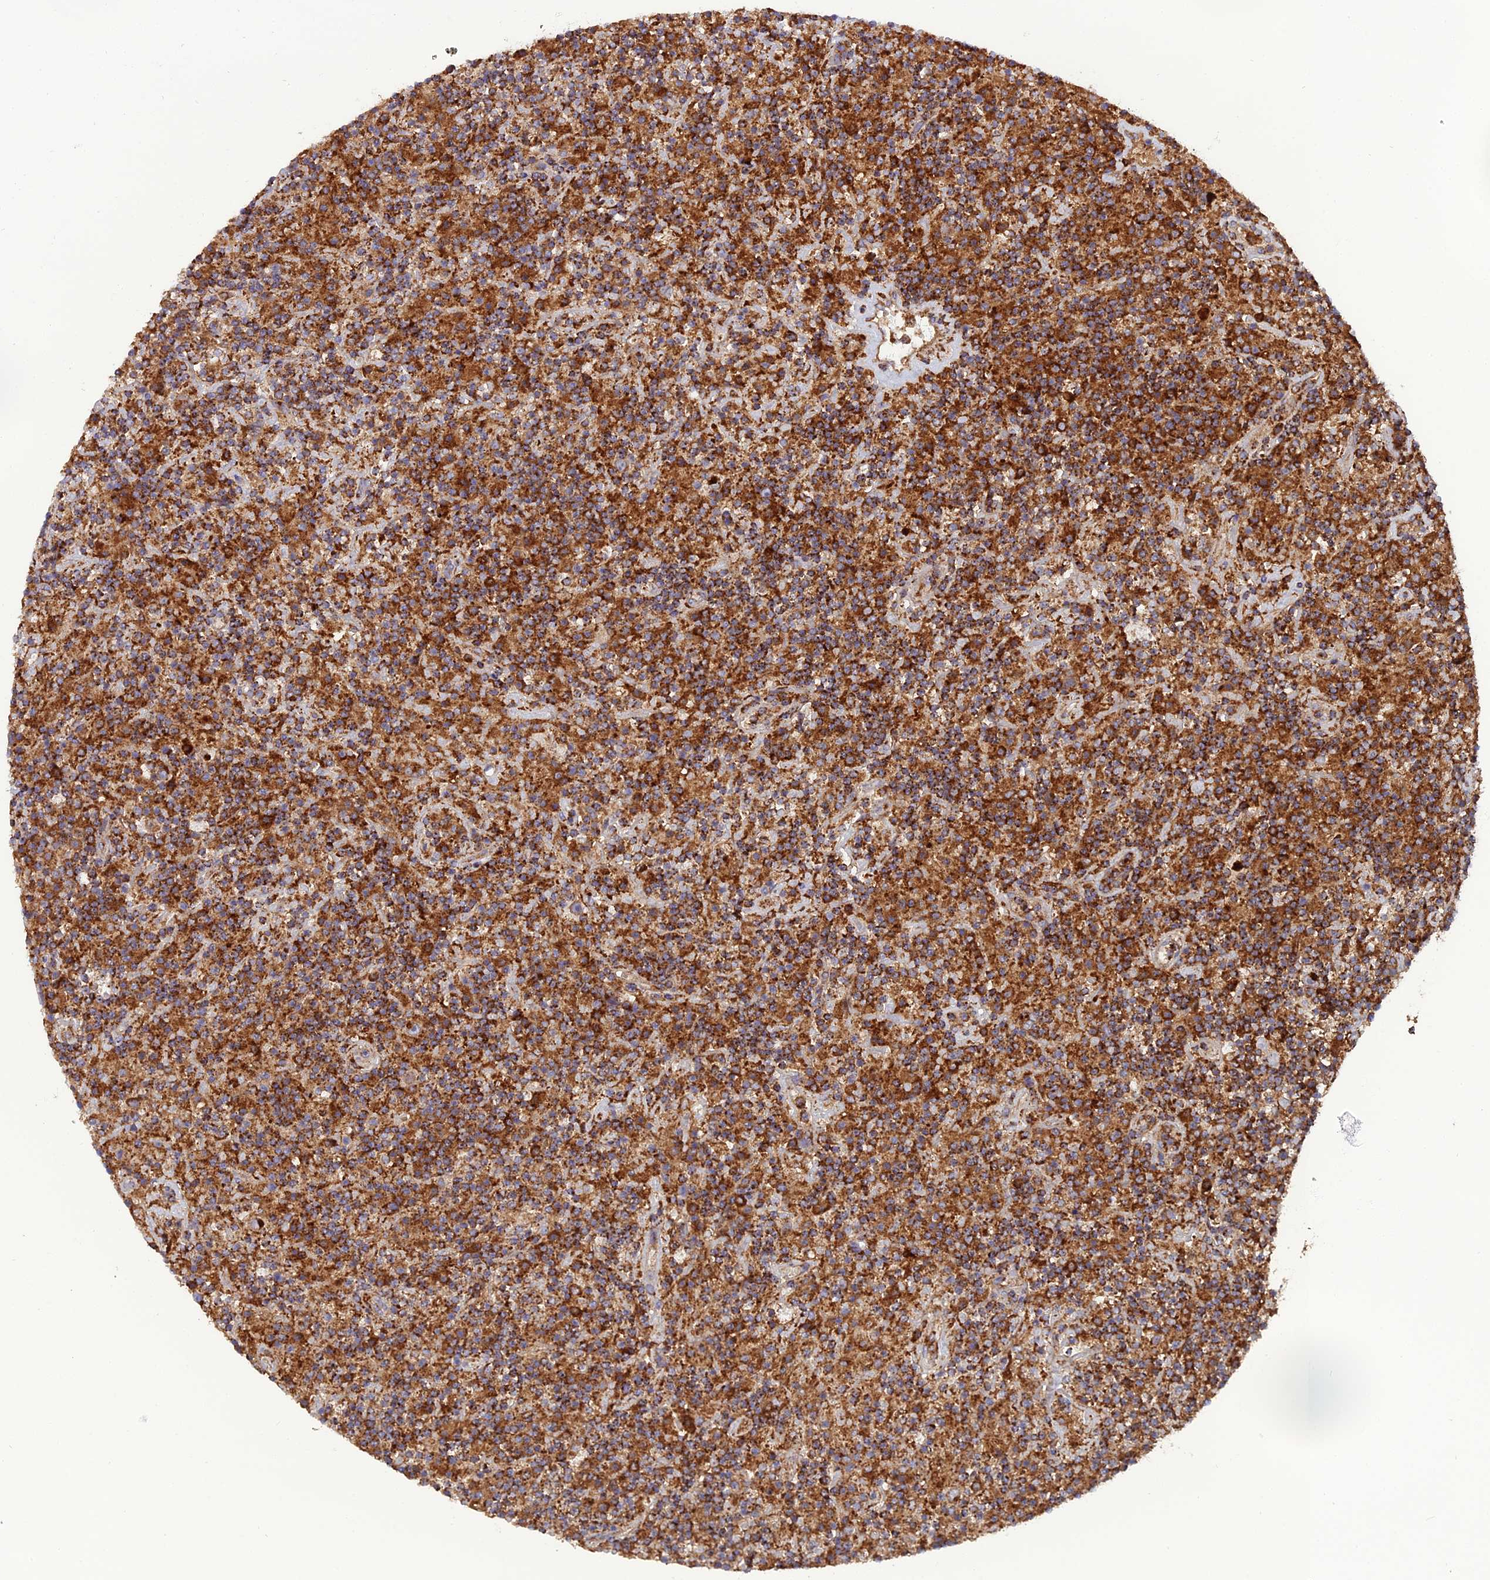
{"staining": {"intensity": "strong", "quantity": ">75%", "location": "cytoplasmic/membranous"}, "tissue": "lymphoma", "cell_type": "Tumor cells", "image_type": "cancer", "snomed": [{"axis": "morphology", "description": "Hodgkin's disease, NOS"}, {"axis": "topography", "description": "Lymph node"}], "caption": "Immunohistochemistry (IHC) image of neoplastic tissue: human Hodgkin's disease stained using immunohistochemistry (IHC) reveals high levels of strong protein expression localized specifically in the cytoplasmic/membranous of tumor cells, appearing as a cytoplasmic/membranous brown color.", "gene": "LNPEP", "patient": {"sex": "male", "age": 70}}